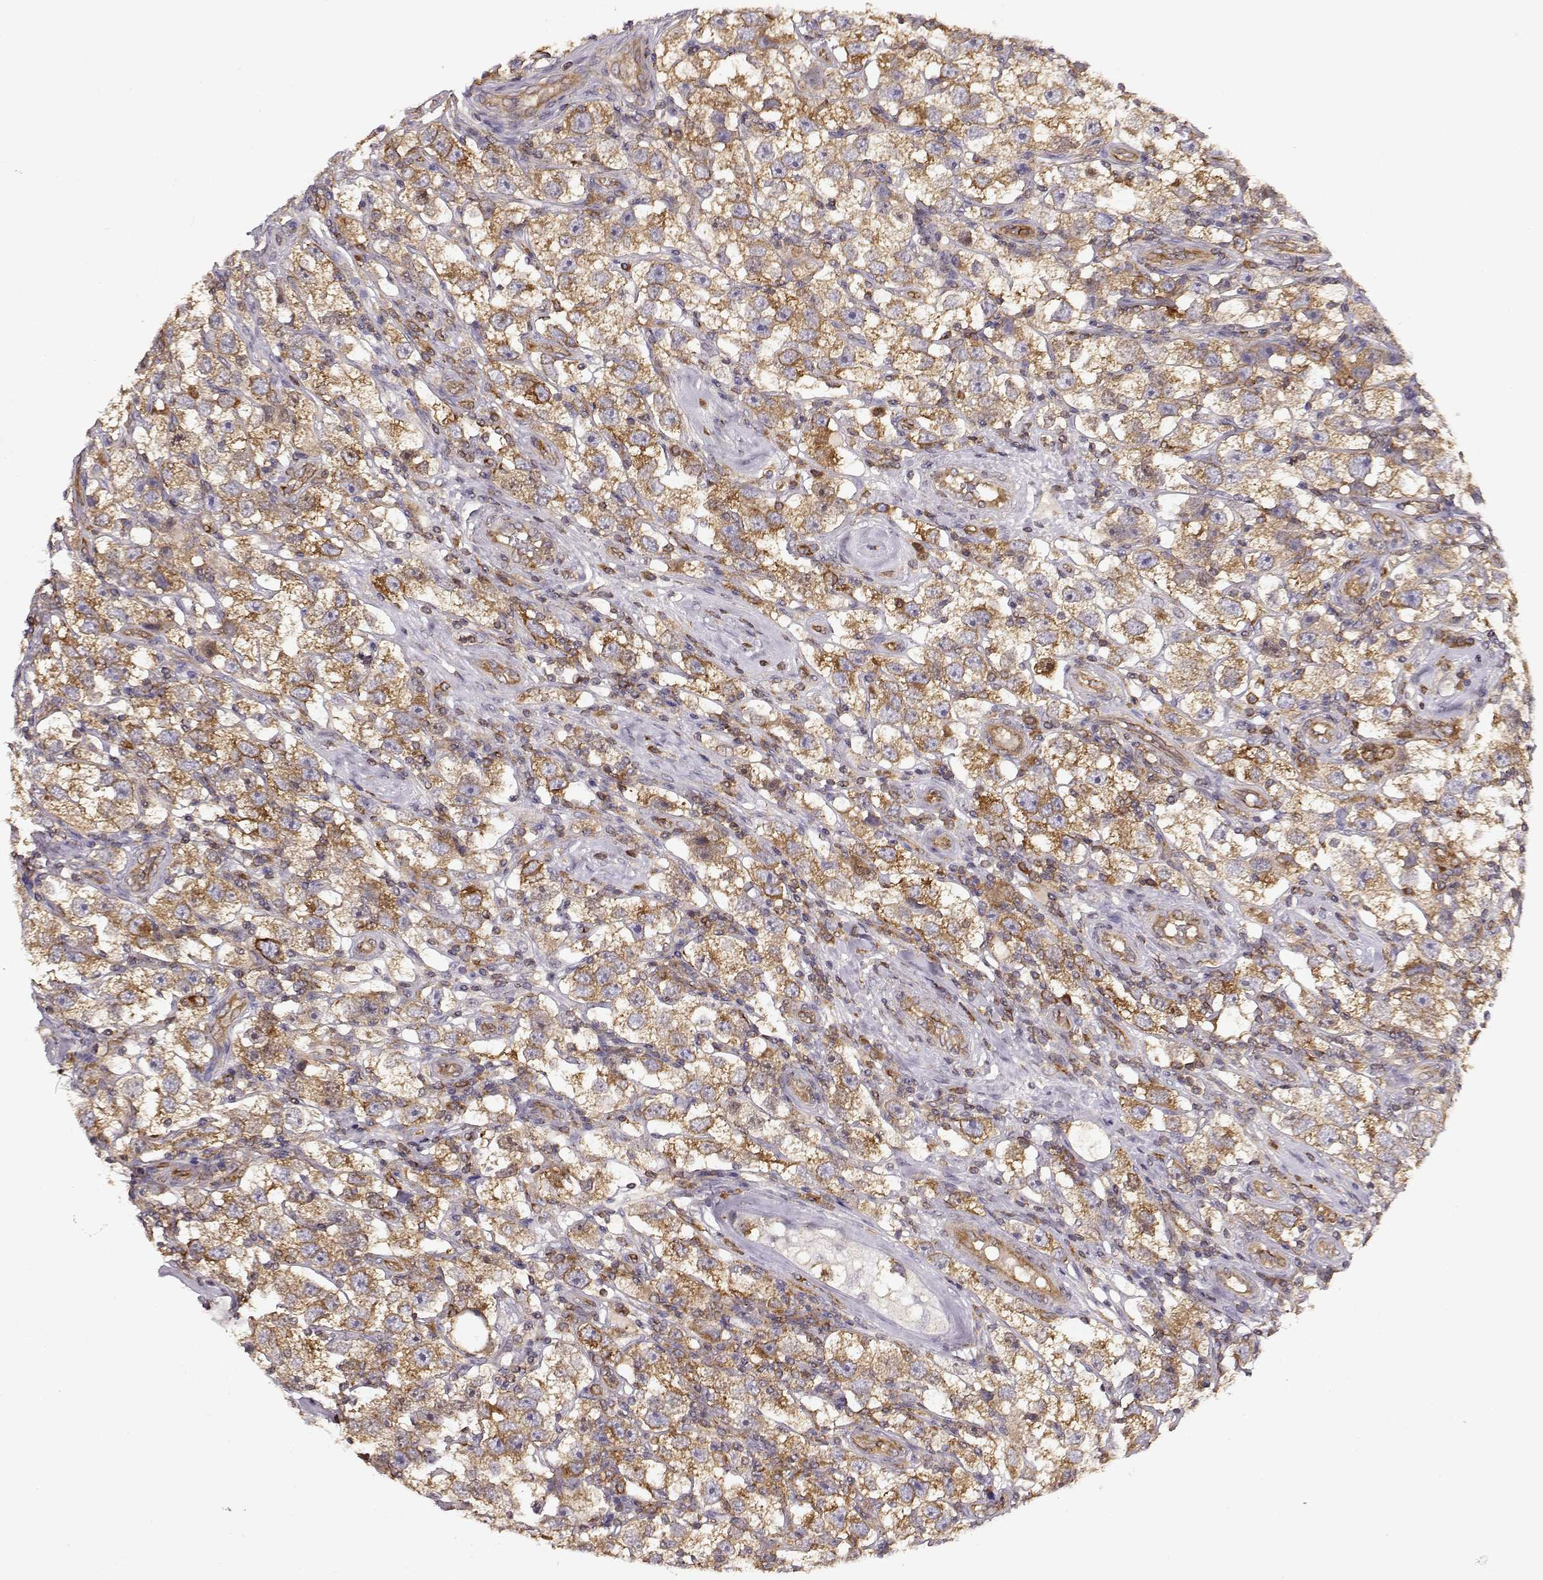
{"staining": {"intensity": "moderate", "quantity": "<25%", "location": "cytoplasmic/membranous"}, "tissue": "testis cancer", "cell_type": "Tumor cells", "image_type": "cancer", "snomed": [{"axis": "morphology", "description": "Seminoma, NOS"}, {"axis": "topography", "description": "Testis"}], "caption": "Human testis cancer stained with a protein marker shows moderate staining in tumor cells.", "gene": "ARHGEF2", "patient": {"sex": "male", "age": 26}}